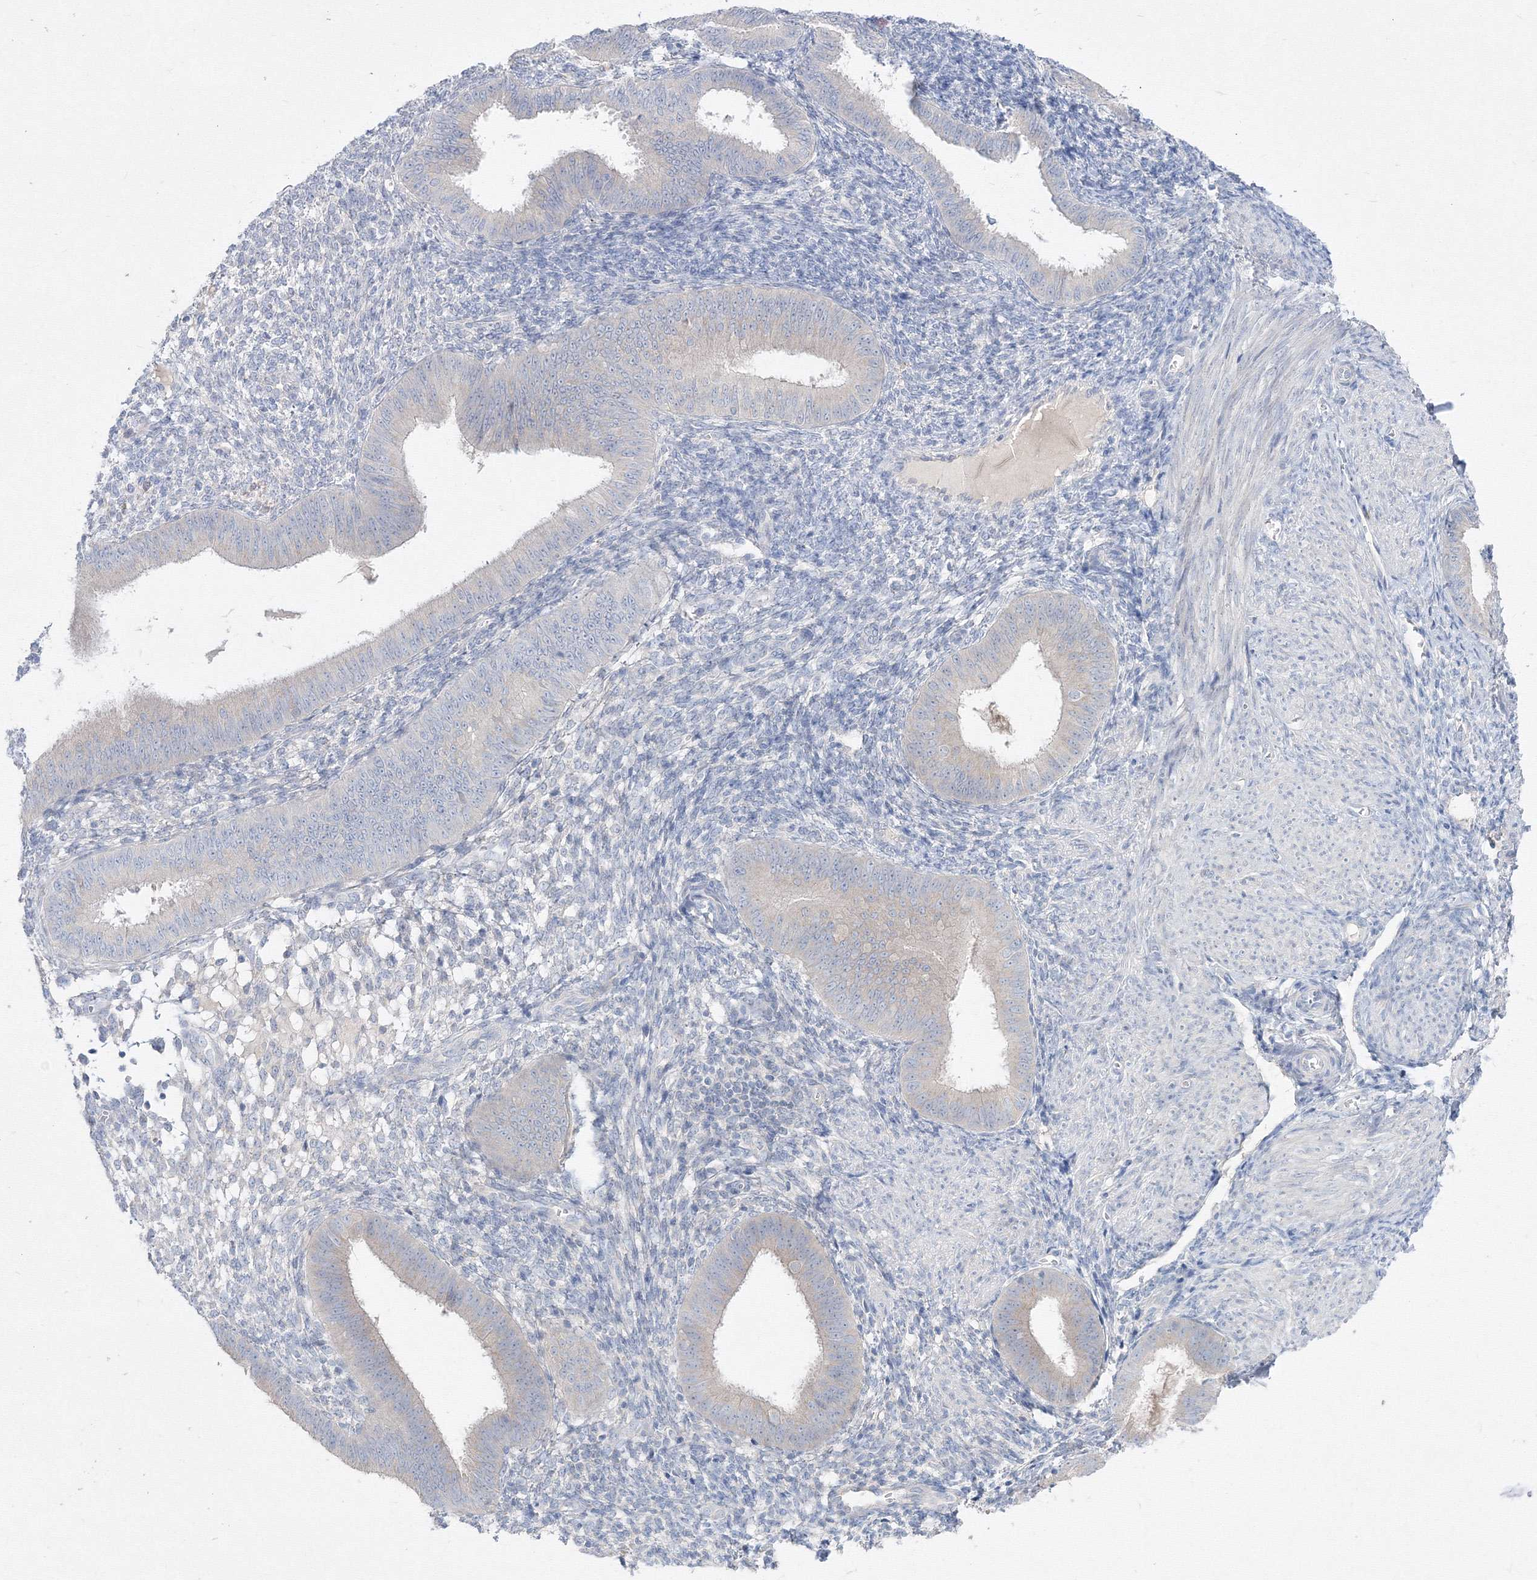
{"staining": {"intensity": "negative", "quantity": "none", "location": "none"}, "tissue": "endometrium", "cell_type": "Cells in endometrial stroma", "image_type": "normal", "snomed": [{"axis": "morphology", "description": "Normal tissue, NOS"}, {"axis": "topography", "description": "Uterus"}, {"axis": "topography", "description": "Endometrium"}], "caption": "DAB (3,3'-diaminobenzidine) immunohistochemical staining of benign endometrium demonstrates no significant positivity in cells in endometrial stroma.", "gene": "FBXL8", "patient": {"sex": "female", "age": 48}}